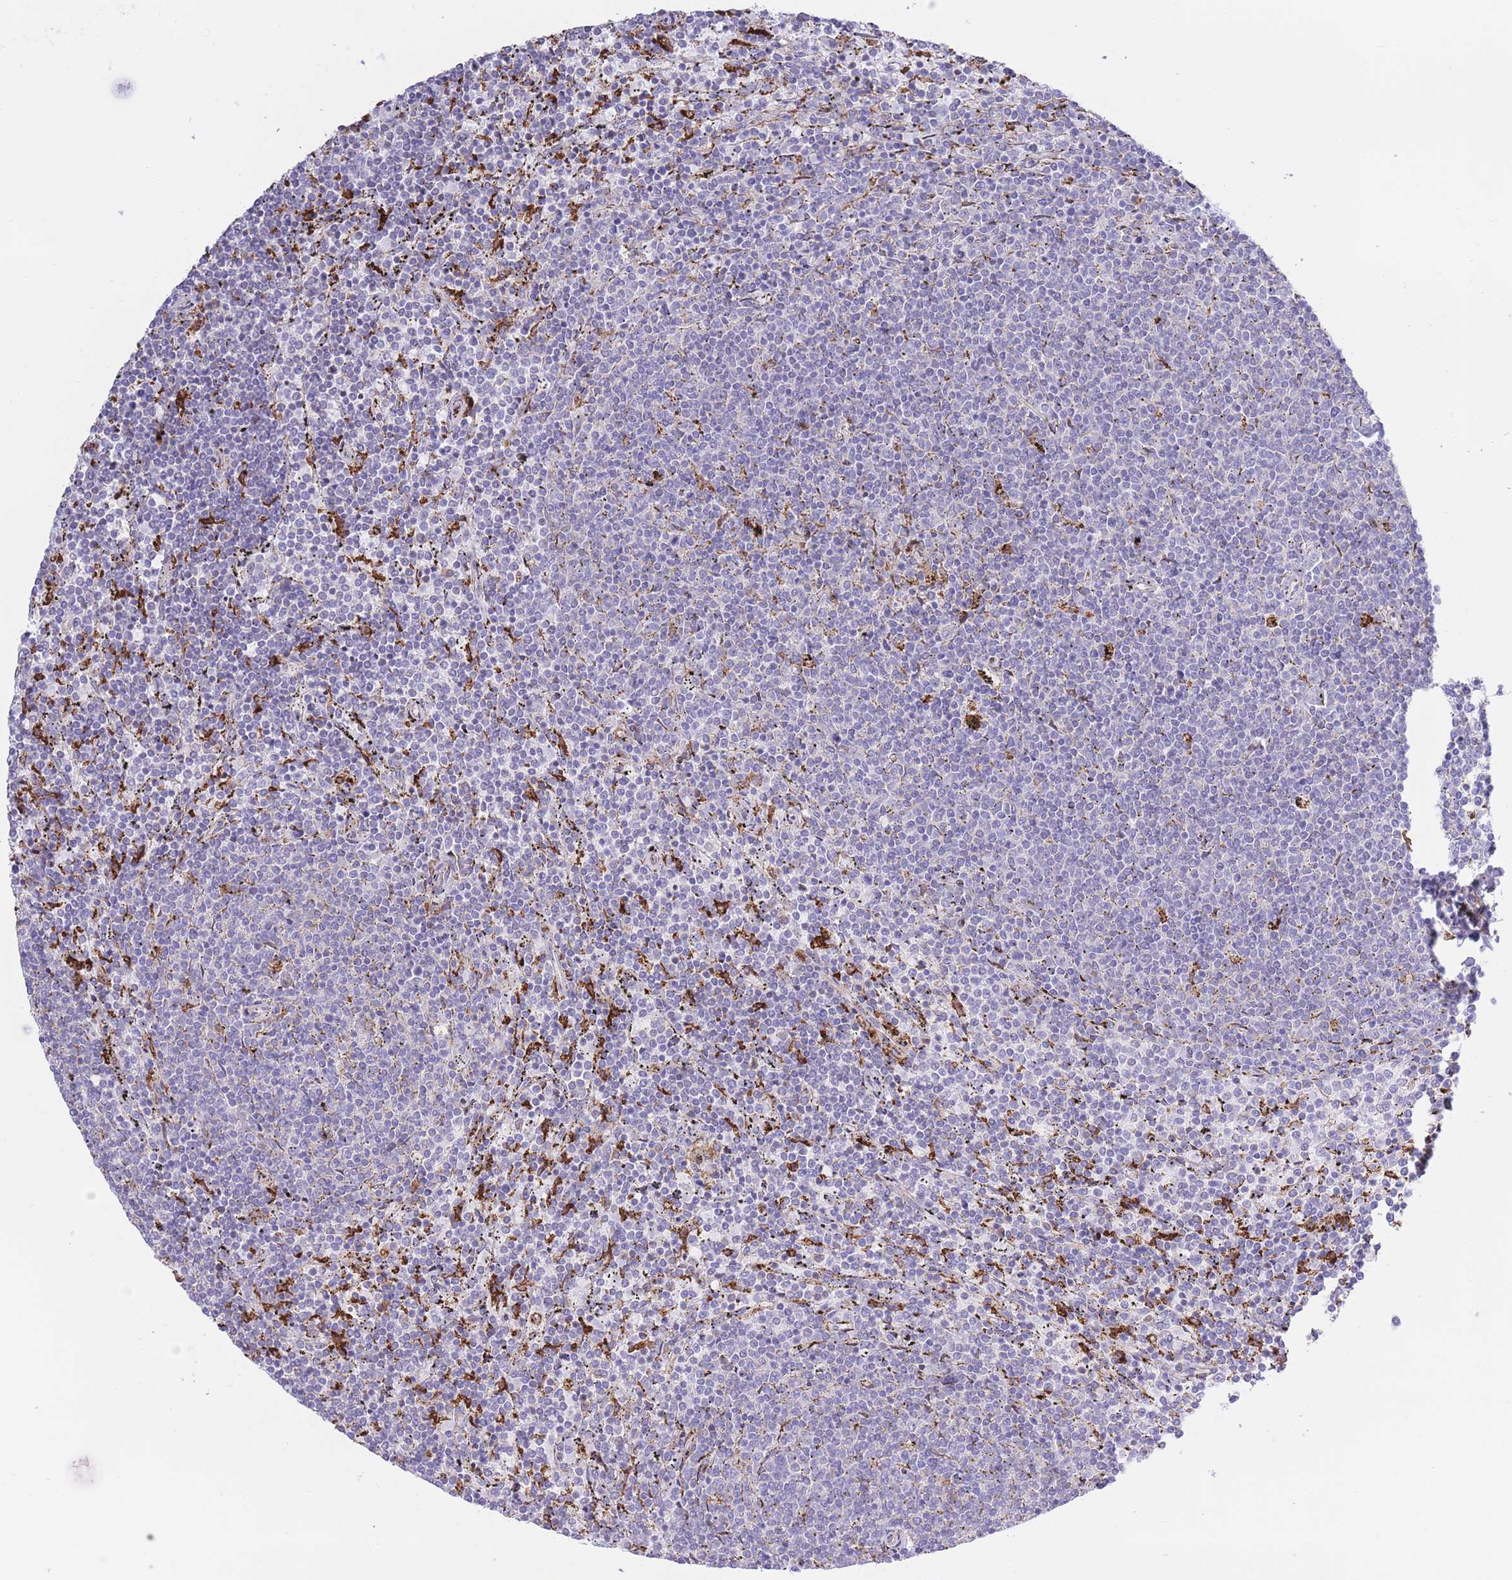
{"staining": {"intensity": "negative", "quantity": "none", "location": "none"}, "tissue": "lymphoma", "cell_type": "Tumor cells", "image_type": "cancer", "snomed": [{"axis": "morphology", "description": "Malignant lymphoma, non-Hodgkin's type, Low grade"}, {"axis": "topography", "description": "Spleen"}], "caption": "The immunohistochemistry image has no significant positivity in tumor cells of lymphoma tissue.", "gene": "MYDGF", "patient": {"sex": "female", "age": 50}}